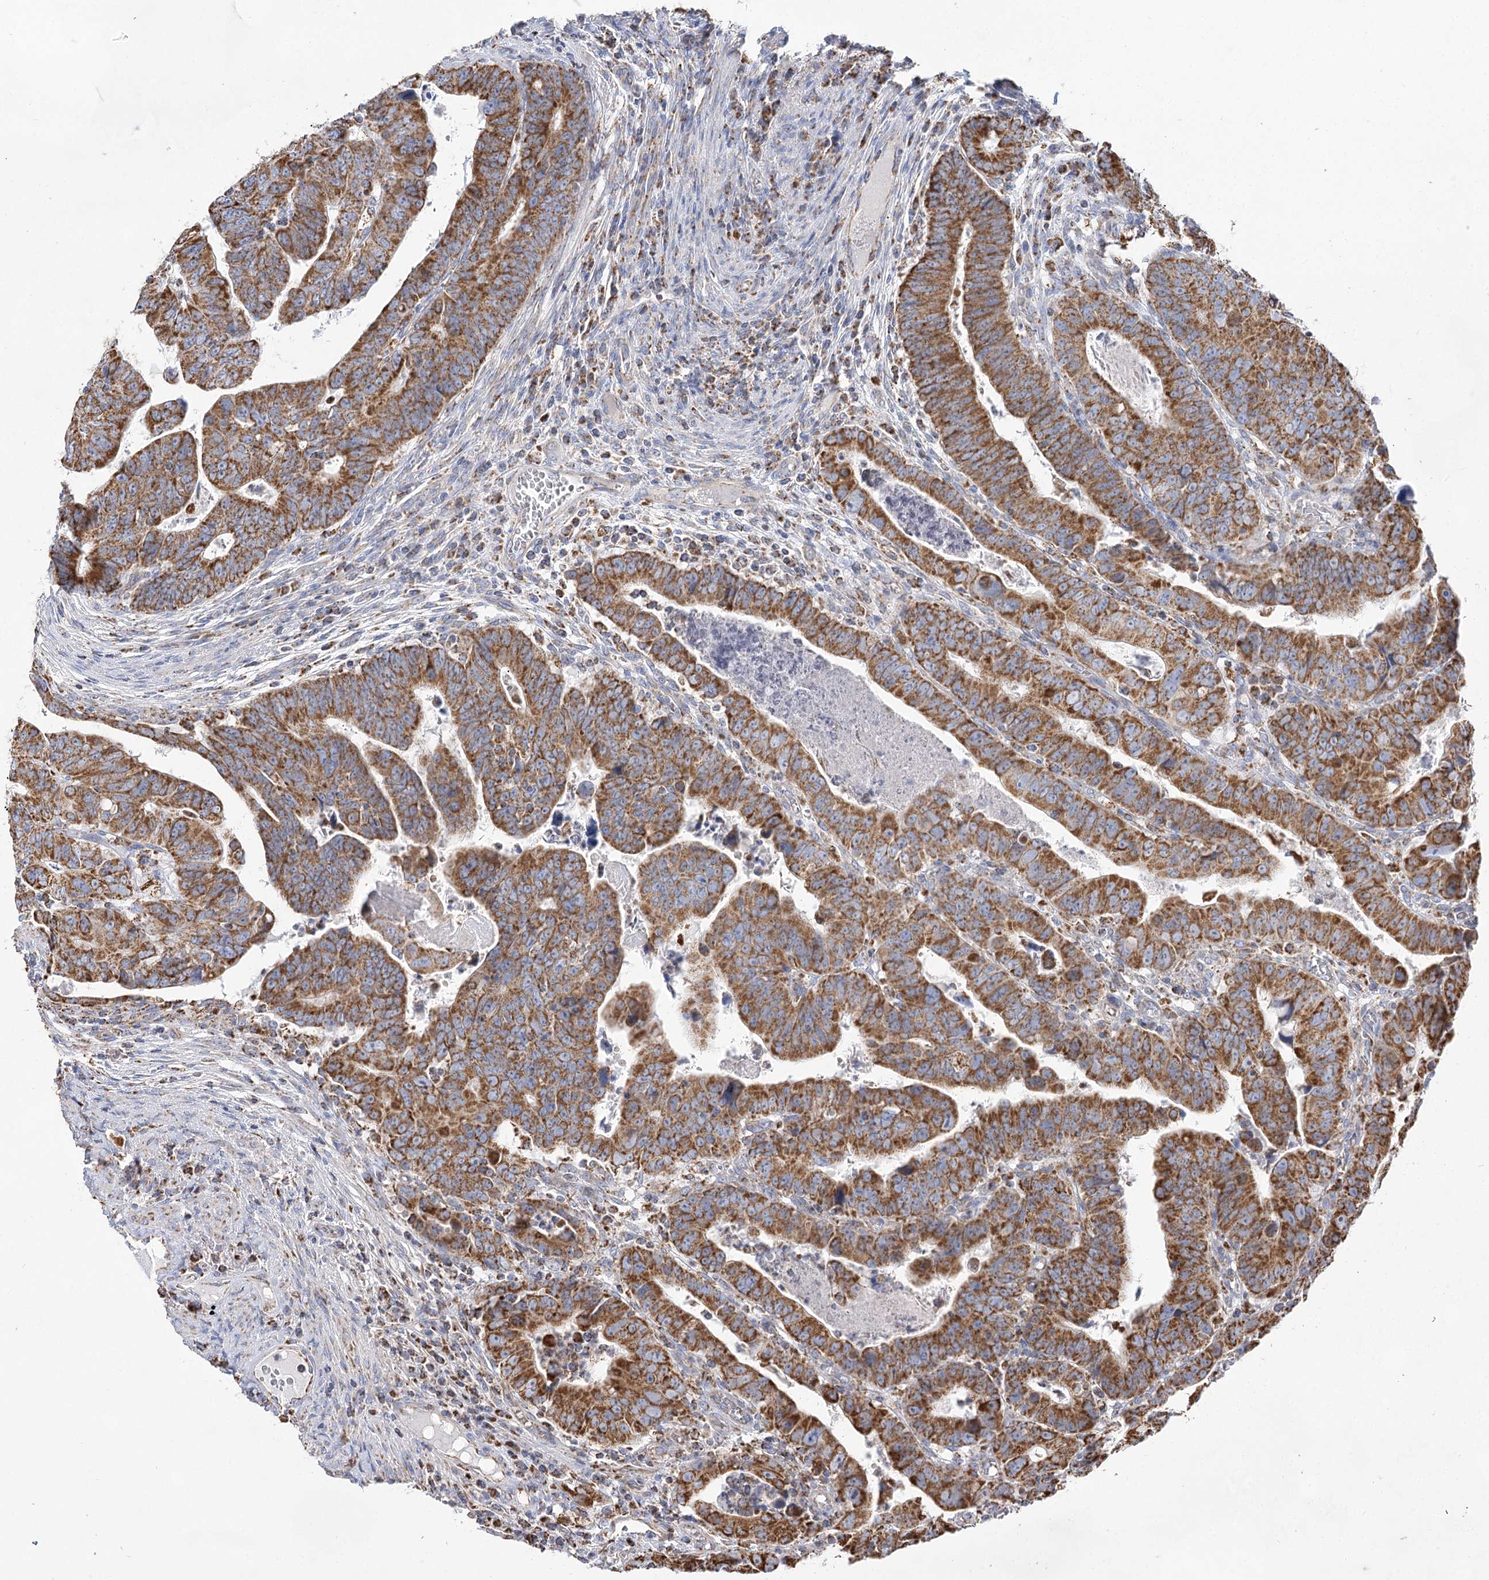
{"staining": {"intensity": "strong", "quantity": ">75%", "location": "cytoplasmic/membranous"}, "tissue": "colorectal cancer", "cell_type": "Tumor cells", "image_type": "cancer", "snomed": [{"axis": "morphology", "description": "Normal tissue, NOS"}, {"axis": "morphology", "description": "Adenocarcinoma, NOS"}, {"axis": "topography", "description": "Rectum"}], "caption": "Immunohistochemistry of human colorectal cancer shows high levels of strong cytoplasmic/membranous staining in about >75% of tumor cells.", "gene": "NADK2", "patient": {"sex": "female", "age": 65}}